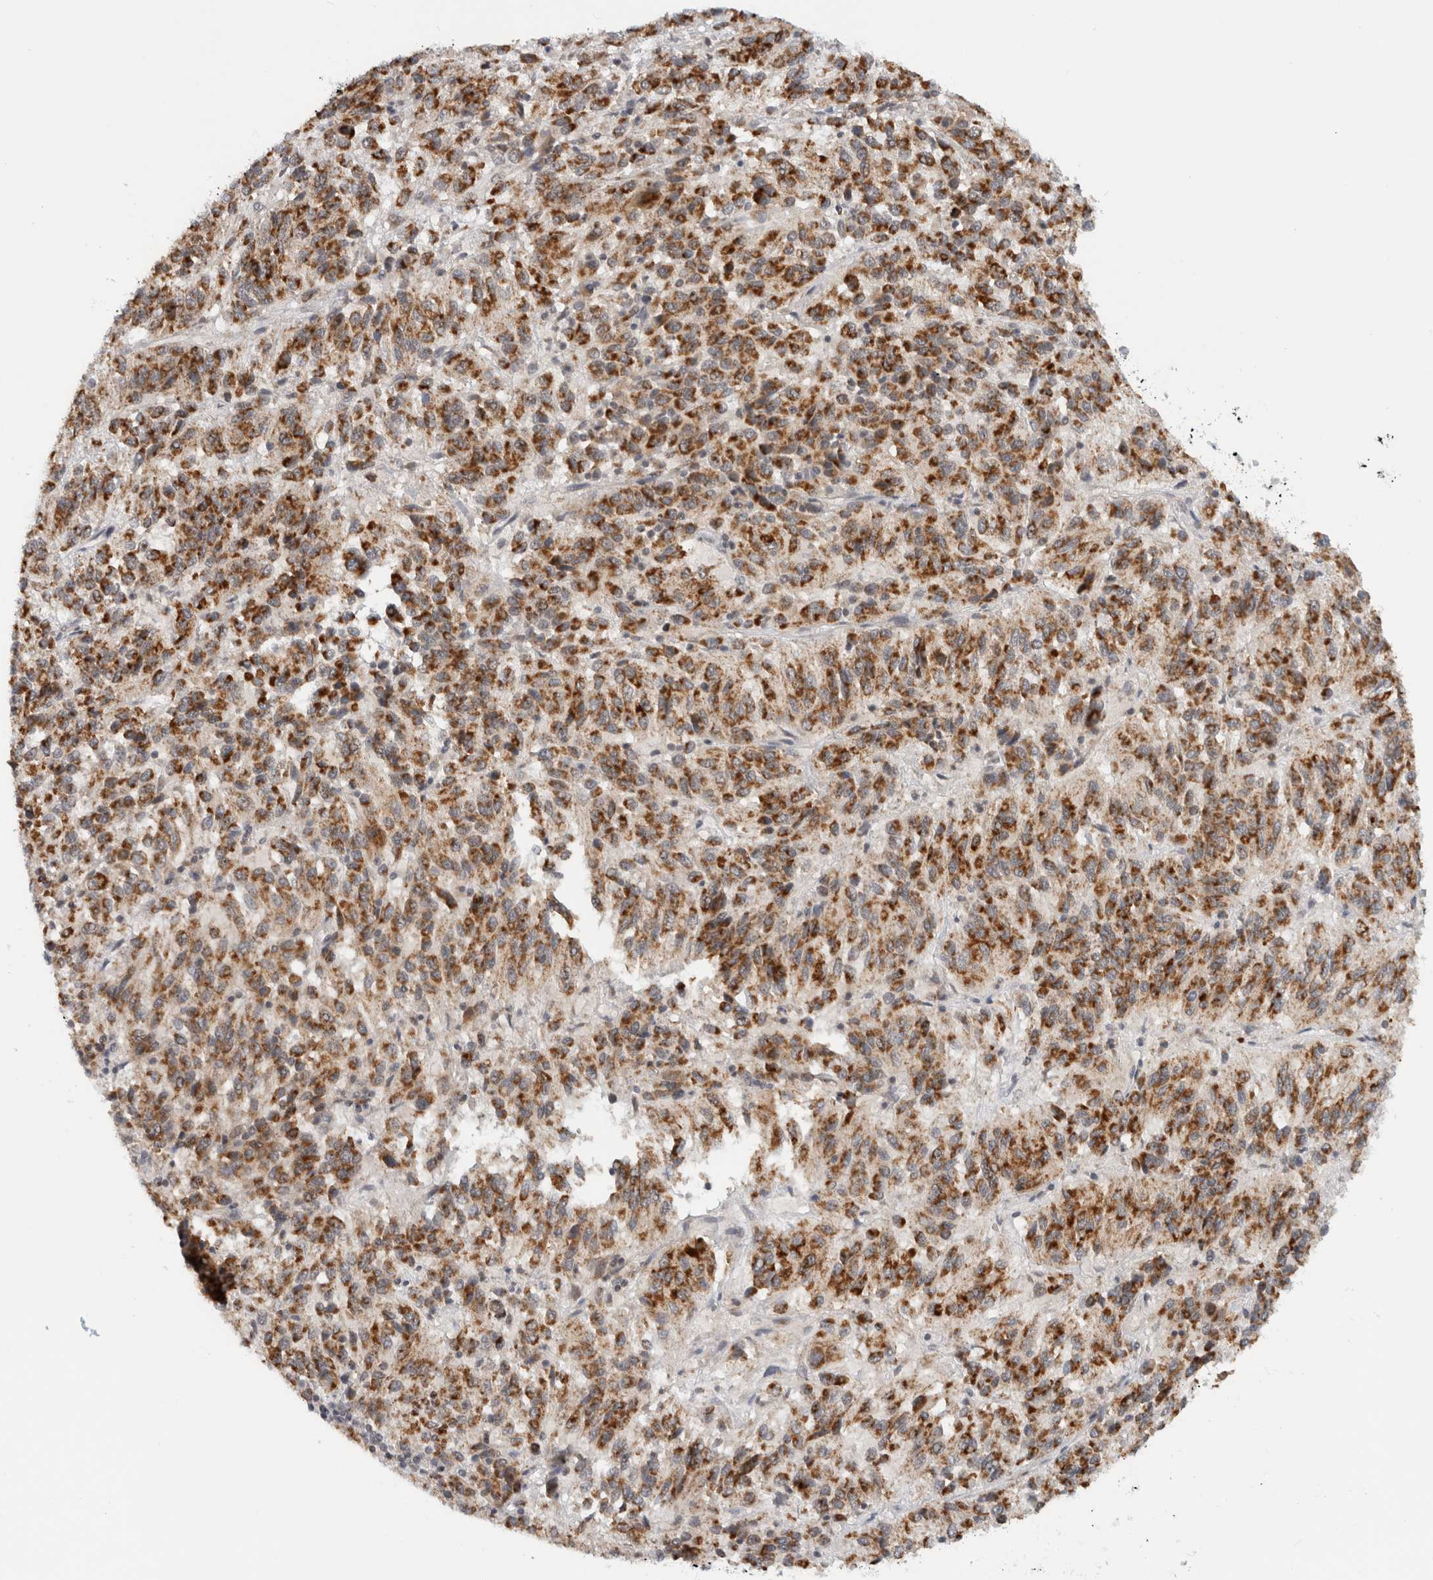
{"staining": {"intensity": "strong", "quantity": ">75%", "location": "cytoplasmic/membranous"}, "tissue": "melanoma", "cell_type": "Tumor cells", "image_type": "cancer", "snomed": [{"axis": "morphology", "description": "Malignant melanoma, Metastatic site"}, {"axis": "topography", "description": "Lung"}], "caption": "A micrograph of human melanoma stained for a protein shows strong cytoplasmic/membranous brown staining in tumor cells.", "gene": "CMC2", "patient": {"sex": "male", "age": 64}}